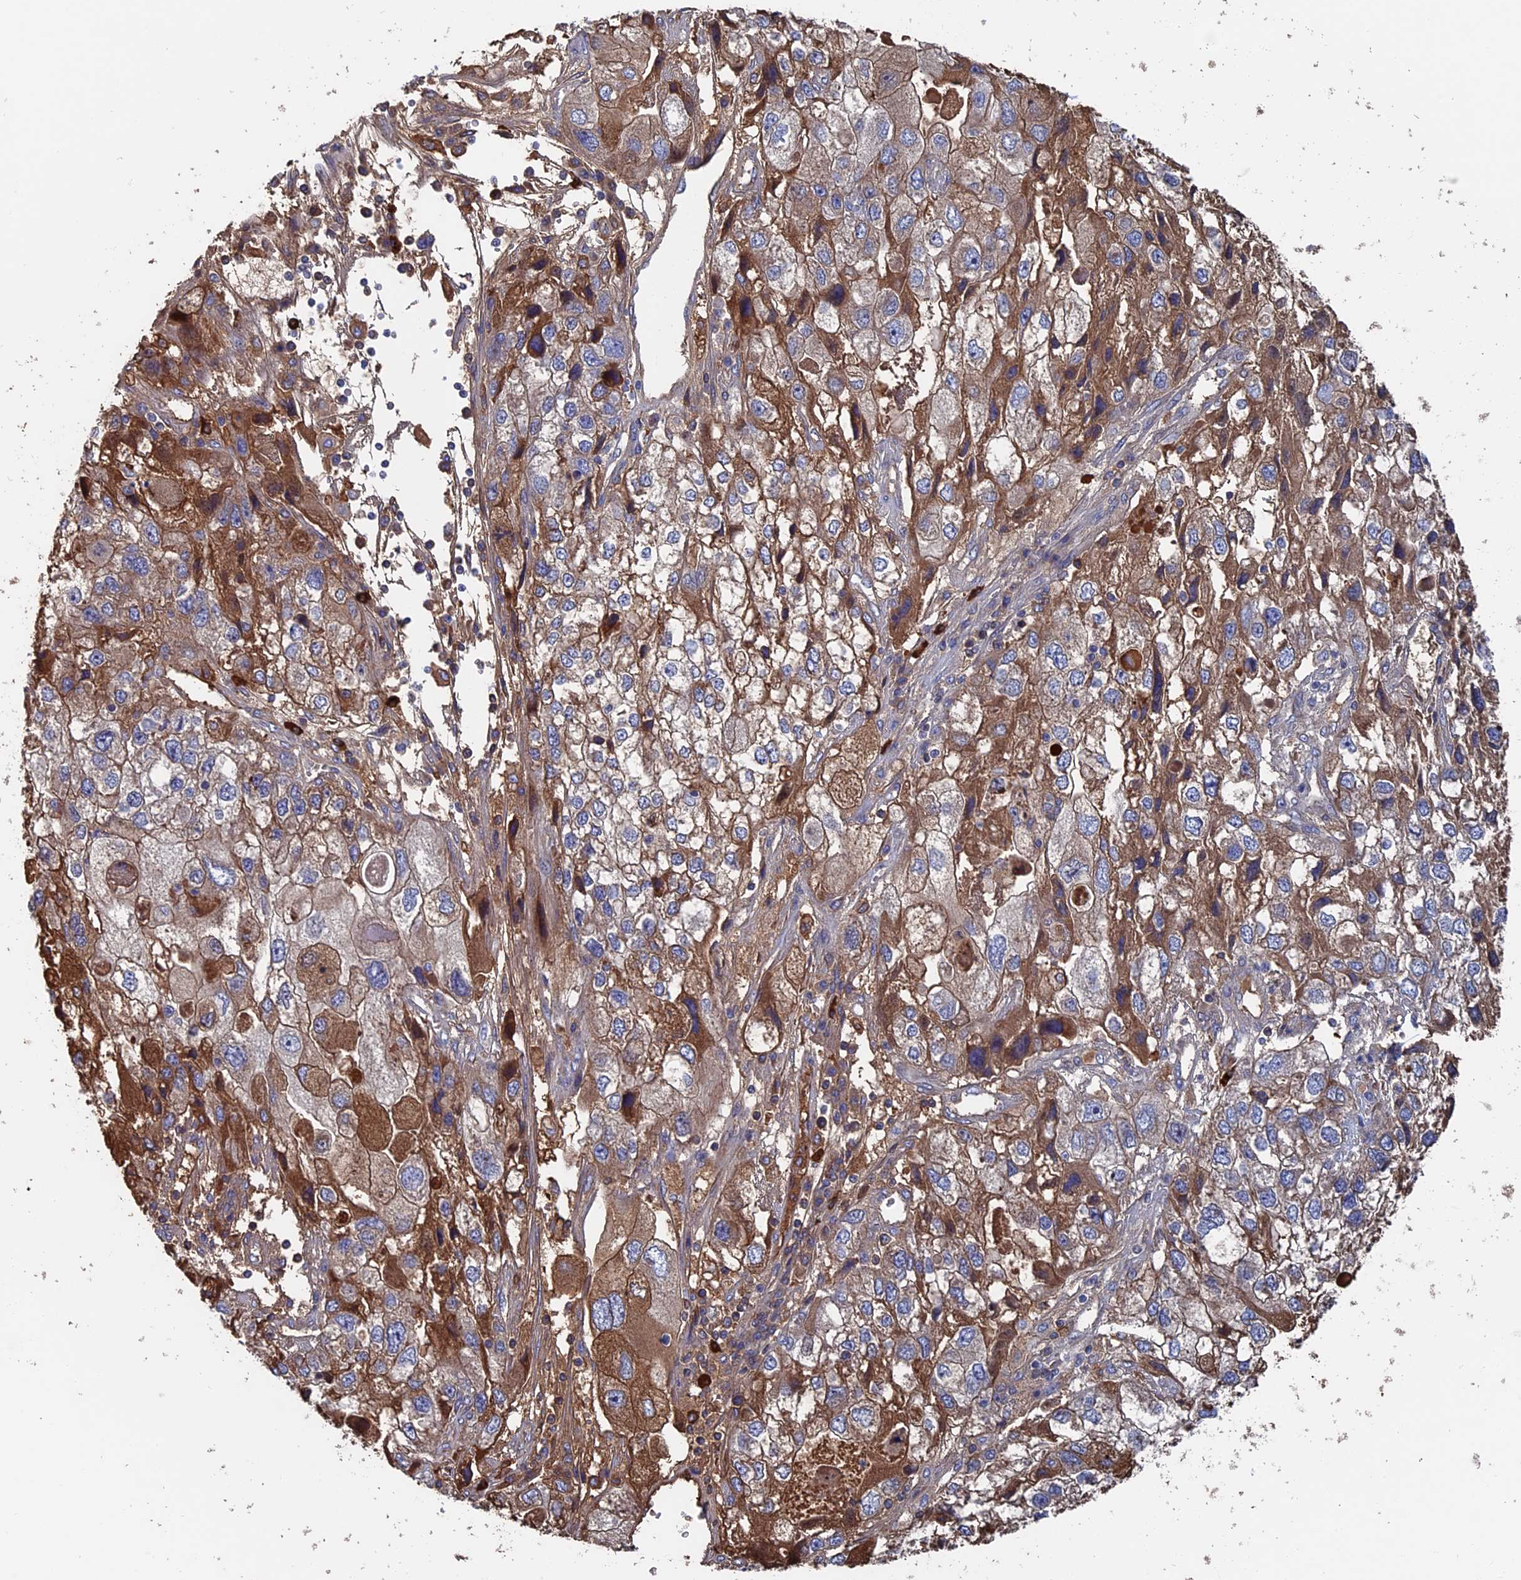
{"staining": {"intensity": "moderate", "quantity": "25%-75%", "location": "cytoplasmic/membranous"}, "tissue": "endometrial cancer", "cell_type": "Tumor cells", "image_type": "cancer", "snomed": [{"axis": "morphology", "description": "Adenocarcinoma, NOS"}, {"axis": "topography", "description": "Endometrium"}], "caption": "This photomicrograph displays immunohistochemistry staining of adenocarcinoma (endometrial), with medium moderate cytoplasmic/membranous positivity in about 25%-75% of tumor cells.", "gene": "RPUSD1", "patient": {"sex": "female", "age": 49}}